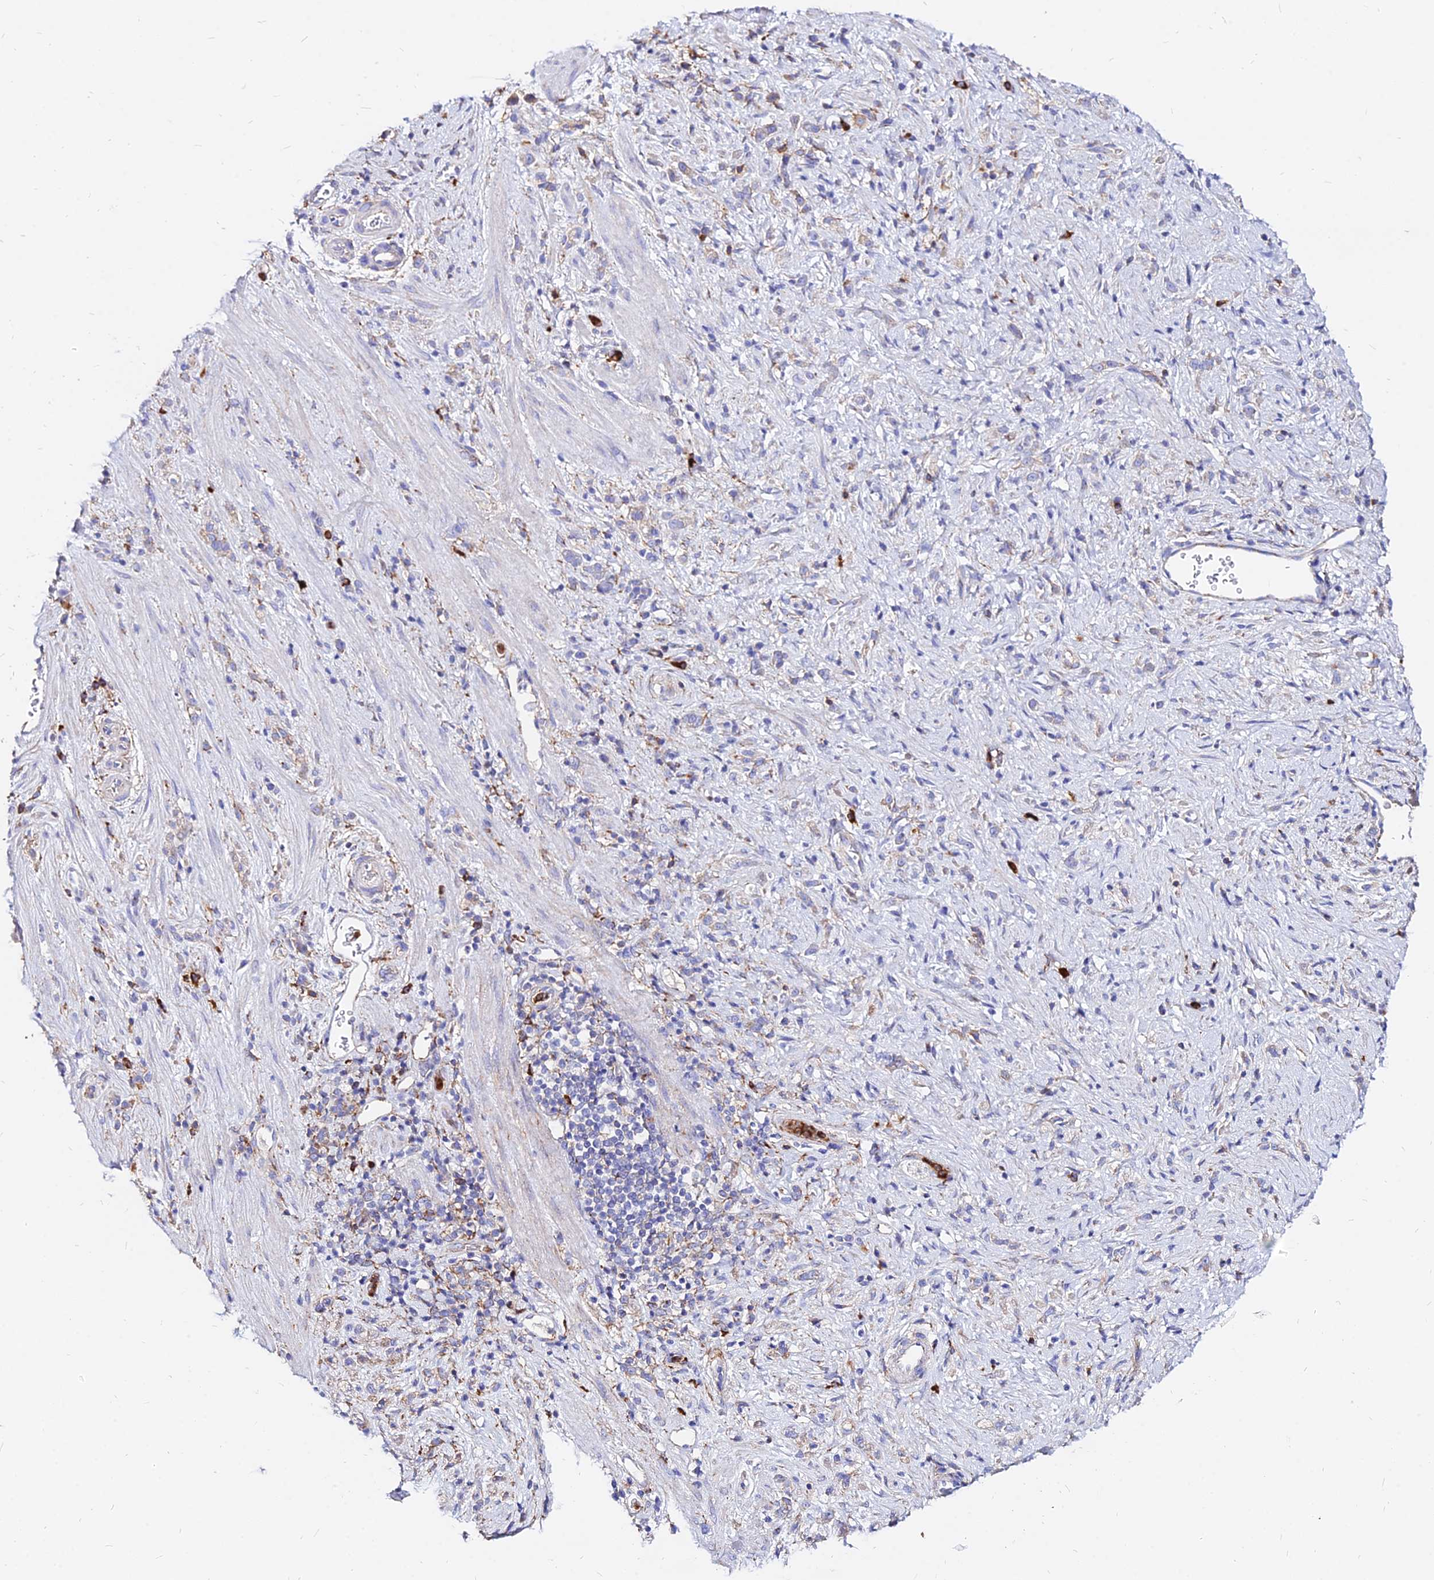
{"staining": {"intensity": "moderate", "quantity": "25%-75%", "location": "cytoplasmic/membranous"}, "tissue": "stomach cancer", "cell_type": "Tumor cells", "image_type": "cancer", "snomed": [{"axis": "morphology", "description": "Adenocarcinoma, NOS"}, {"axis": "topography", "description": "Stomach"}], "caption": "This photomicrograph demonstrates immunohistochemistry staining of human stomach cancer, with medium moderate cytoplasmic/membranous staining in about 25%-75% of tumor cells.", "gene": "AGTRAP", "patient": {"sex": "female", "age": 60}}